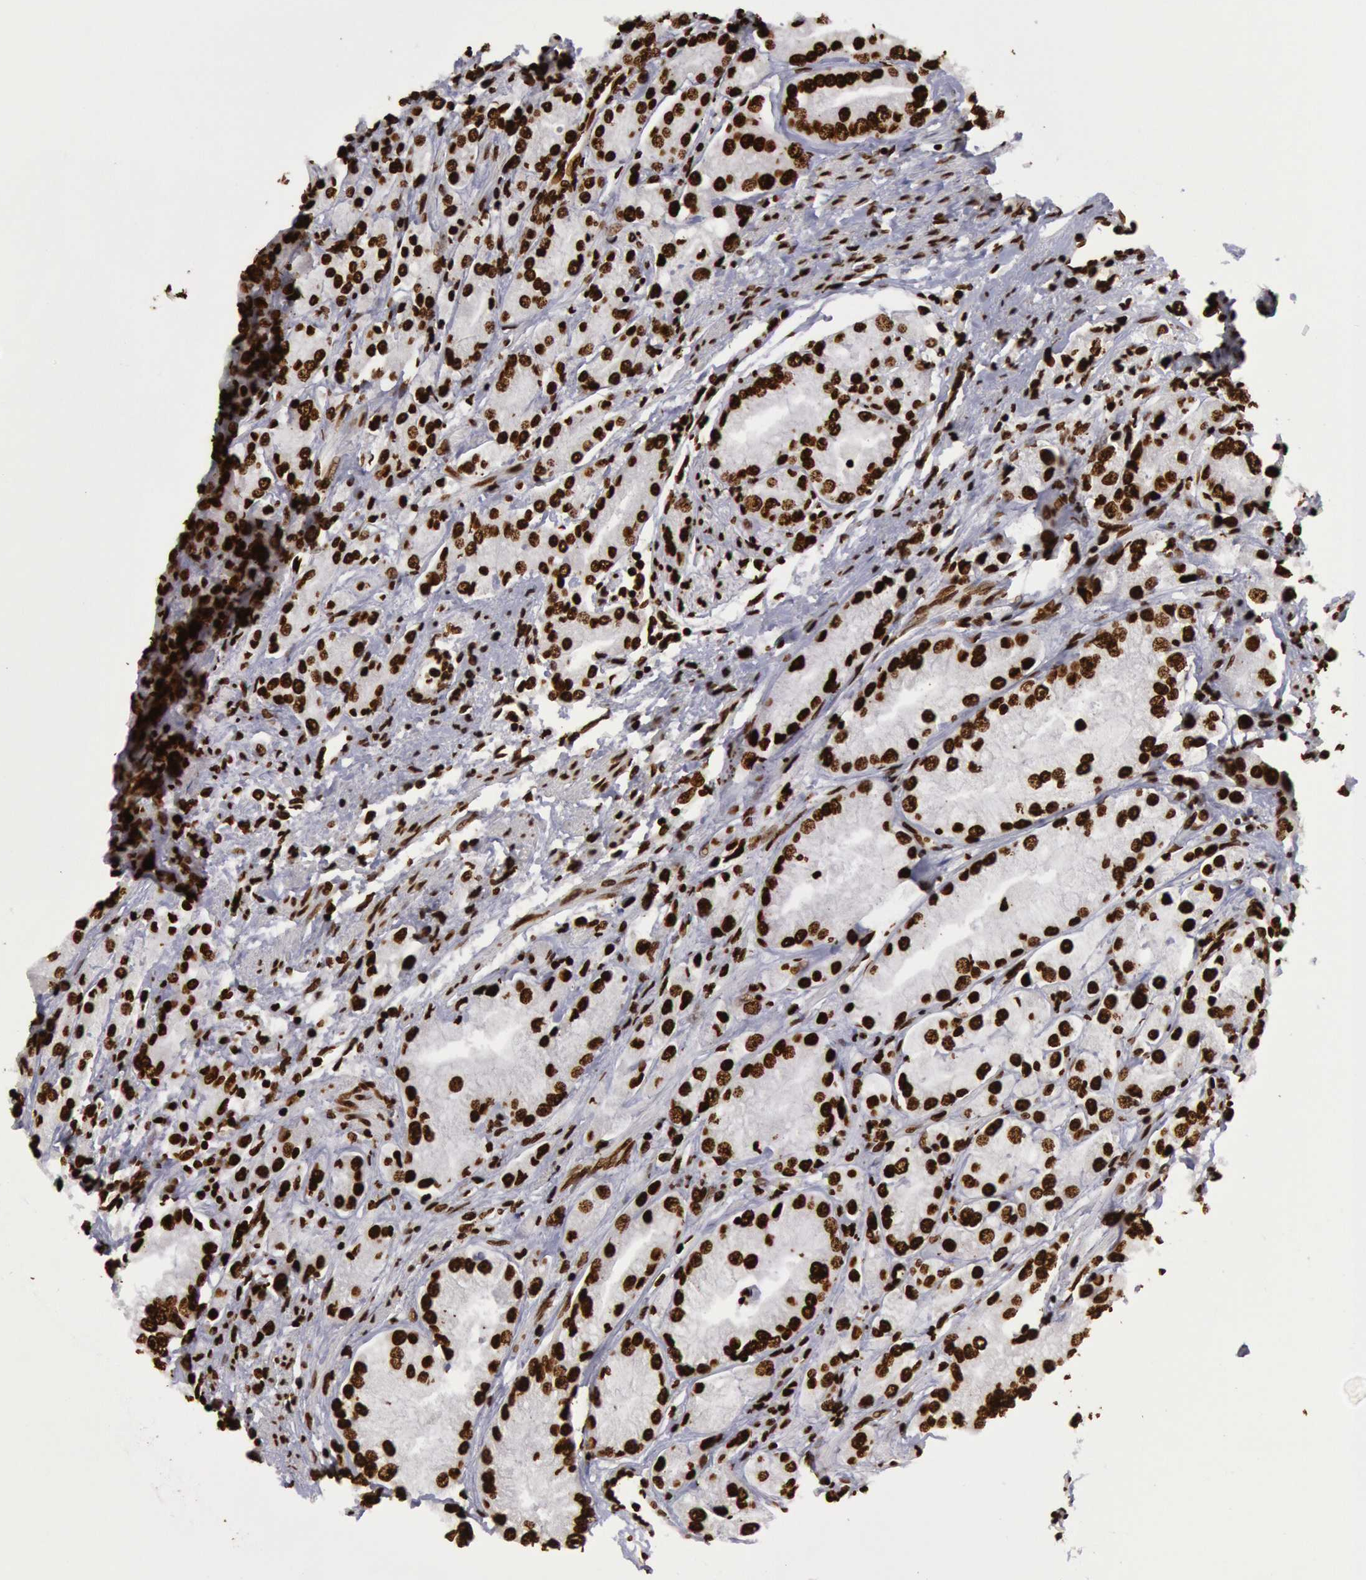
{"staining": {"intensity": "strong", "quantity": ">75%", "location": "nuclear"}, "tissue": "prostate cancer", "cell_type": "Tumor cells", "image_type": "cancer", "snomed": [{"axis": "morphology", "description": "Adenocarcinoma, Medium grade"}, {"axis": "topography", "description": "Prostate"}], "caption": "The image displays a brown stain indicating the presence of a protein in the nuclear of tumor cells in prostate cancer.", "gene": "H3-4", "patient": {"sex": "male", "age": 72}}